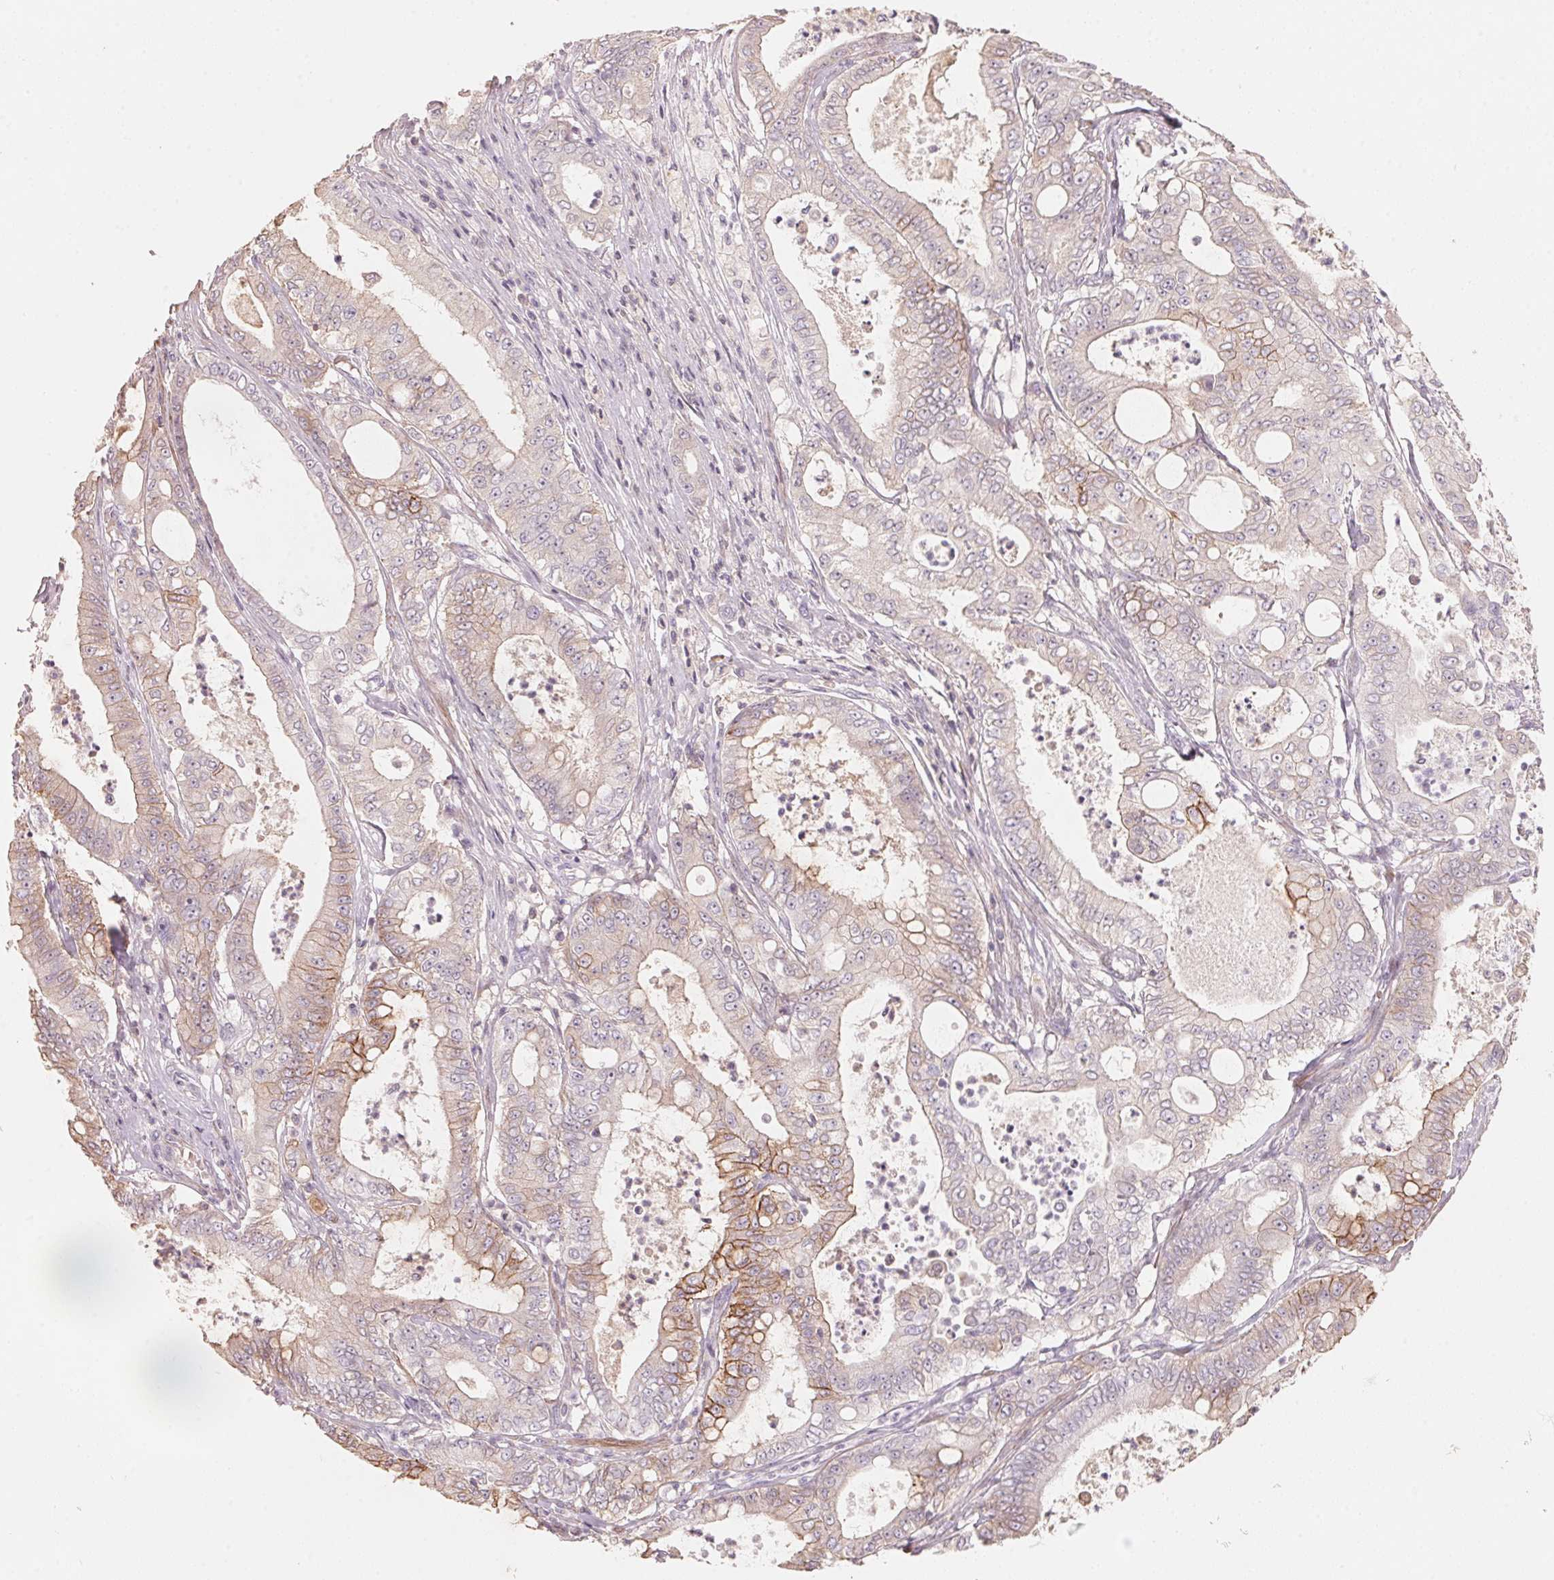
{"staining": {"intensity": "moderate", "quantity": "<25%", "location": "cytoplasmic/membranous"}, "tissue": "pancreatic cancer", "cell_type": "Tumor cells", "image_type": "cancer", "snomed": [{"axis": "morphology", "description": "Adenocarcinoma, NOS"}, {"axis": "topography", "description": "Pancreas"}], "caption": "Immunohistochemical staining of human adenocarcinoma (pancreatic) reveals low levels of moderate cytoplasmic/membranous positivity in about <25% of tumor cells.", "gene": "TP53AIP1", "patient": {"sex": "male", "age": 71}}